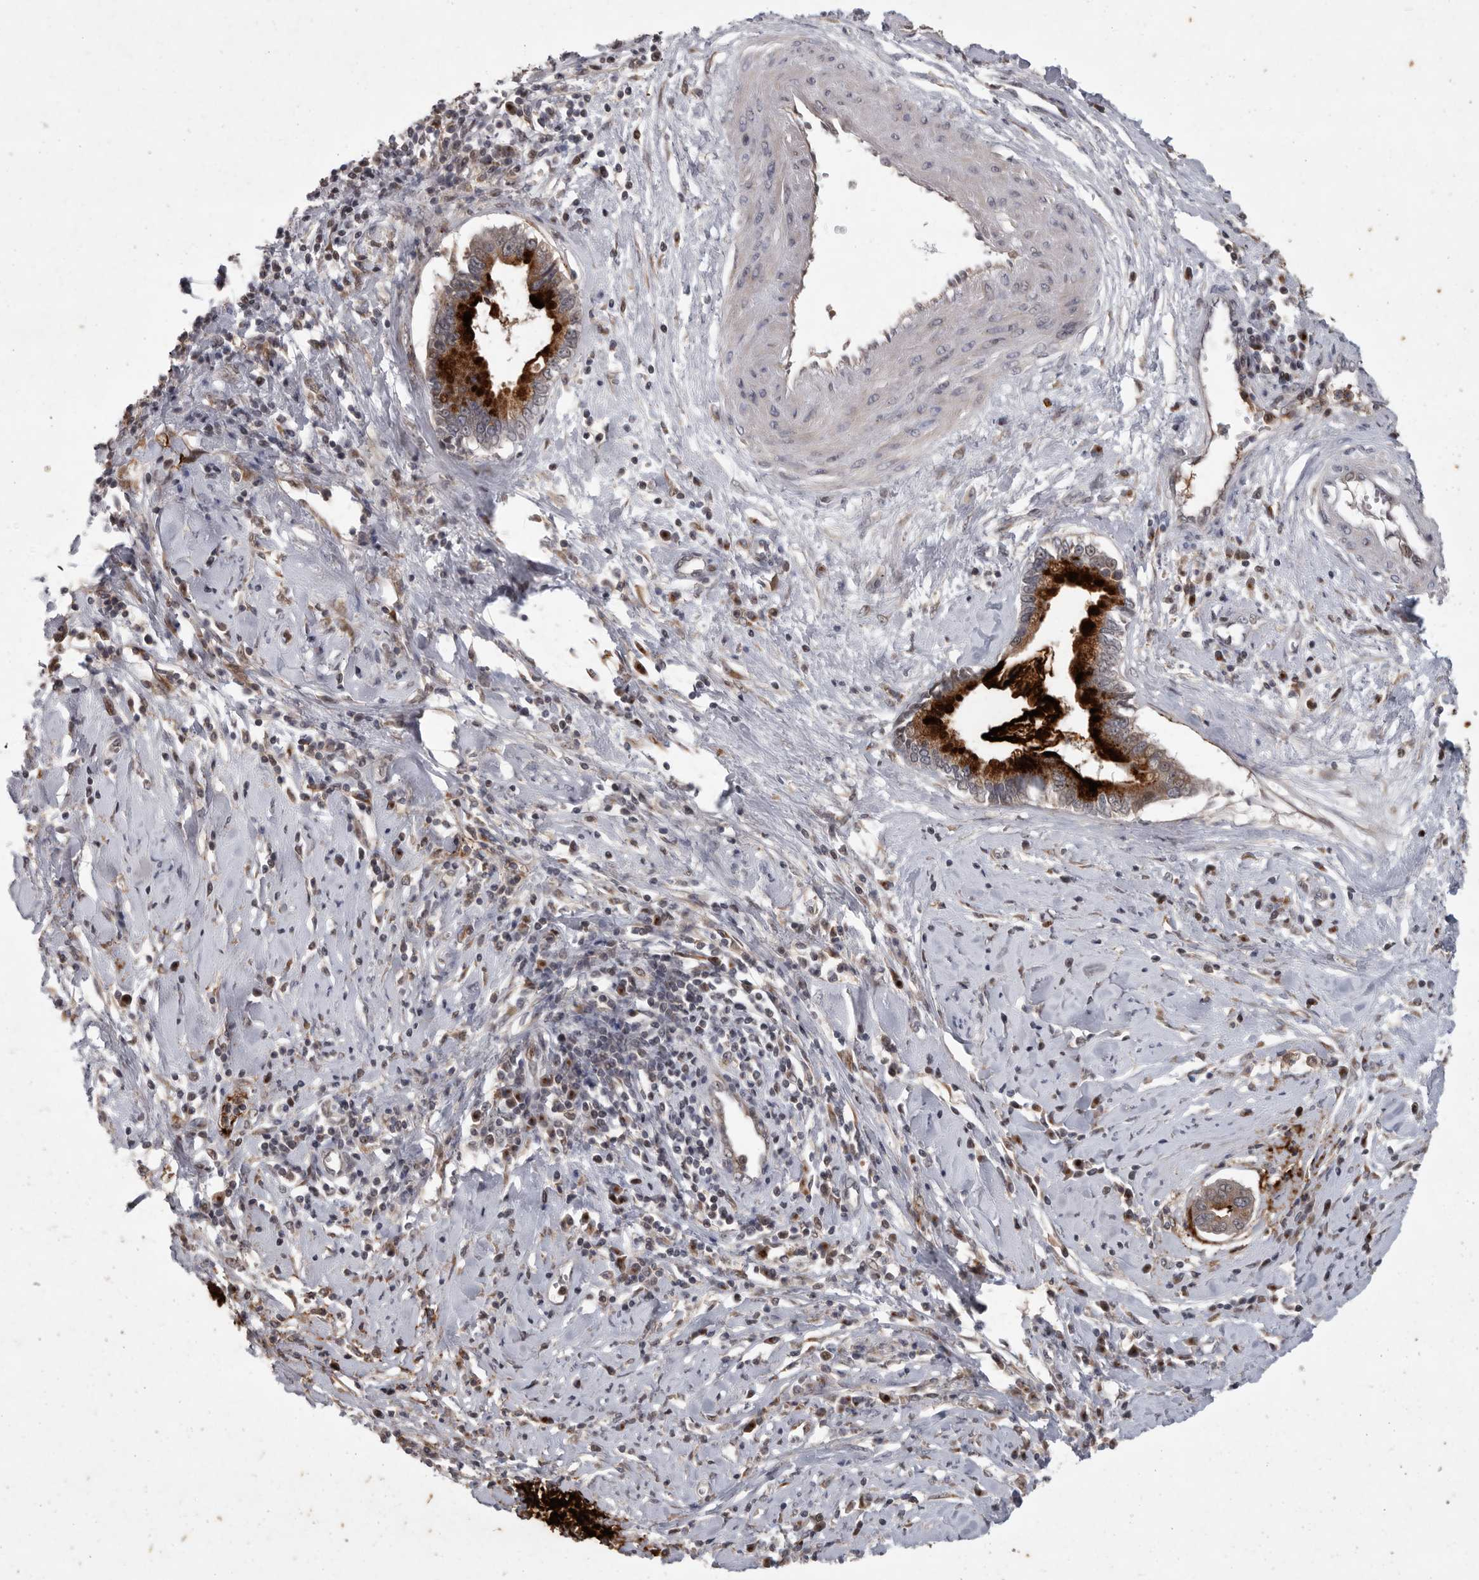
{"staining": {"intensity": "strong", "quantity": ">75%", "location": "cytoplasmic/membranous"}, "tissue": "cervical cancer", "cell_type": "Tumor cells", "image_type": "cancer", "snomed": [{"axis": "morphology", "description": "Adenocarcinoma, NOS"}, {"axis": "topography", "description": "Cervix"}], "caption": "A brown stain highlights strong cytoplasmic/membranous expression of a protein in human cervical adenocarcinoma tumor cells. (DAB IHC with brightfield microscopy, high magnification).", "gene": "MAN2A1", "patient": {"sex": "female", "age": 44}}